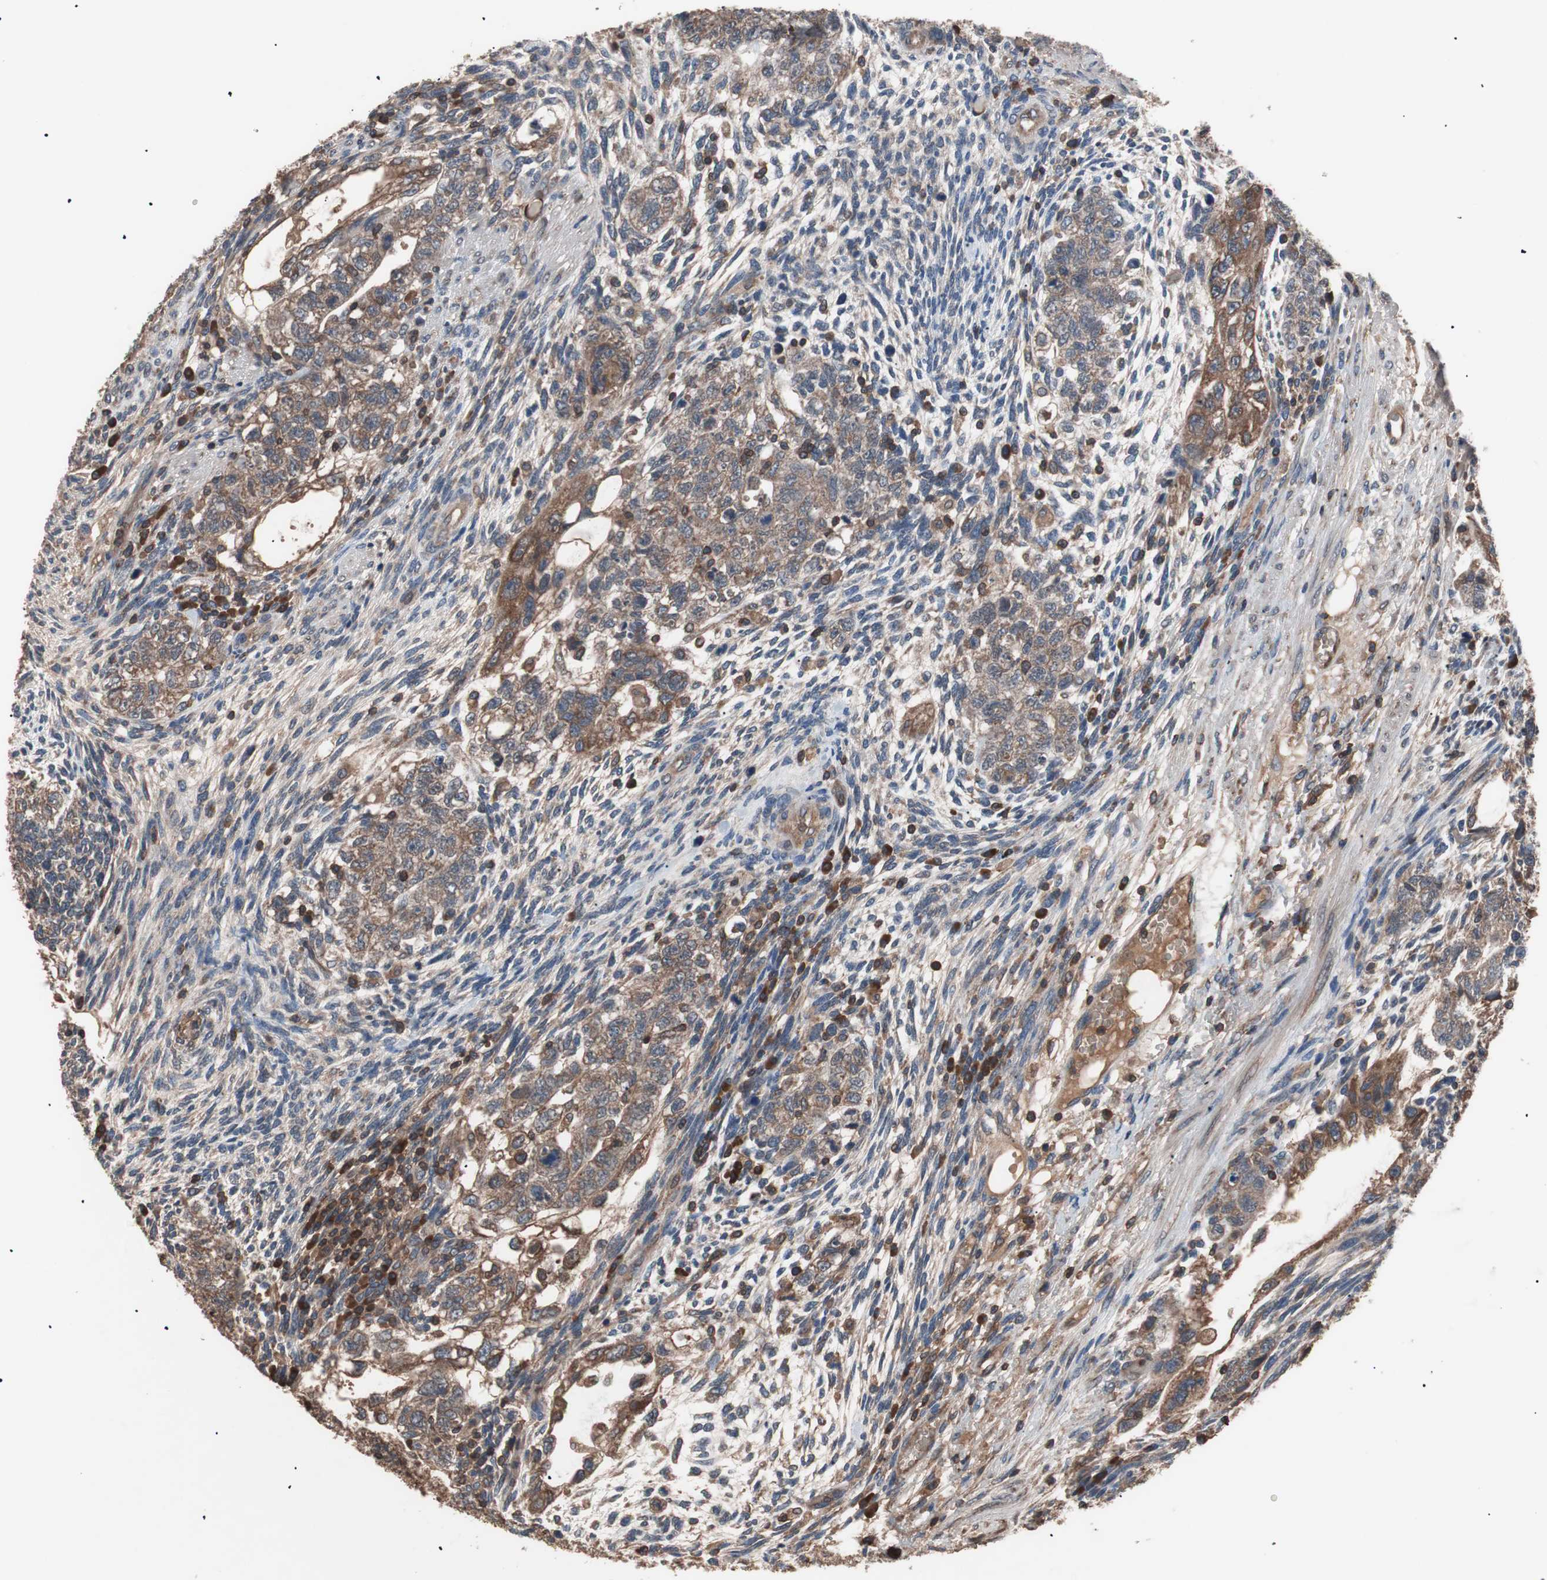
{"staining": {"intensity": "moderate", "quantity": ">75%", "location": "cytoplasmic/membranous"}, "tissue": "testis cancer", "cell_type": "Tumor cells", "image_type": "cancer", "snomed": [{"axis": "morphology", "description": "Normal tissue, NOS"}, {"axis": "morphology", "description": "Carcinoma, Embryonal, NOS"}, {"axis": "topography", "description": "Testis"}], "caption": "Approximately >75% of tumor cells in human testis embryonal carcinoma reveal moderate cytoplasmic/membranous protein positivity as visualized by brown immunohistochemical staining.", "gene": "GLYCTK", "patient": {"sex": "male", "age": 36}}